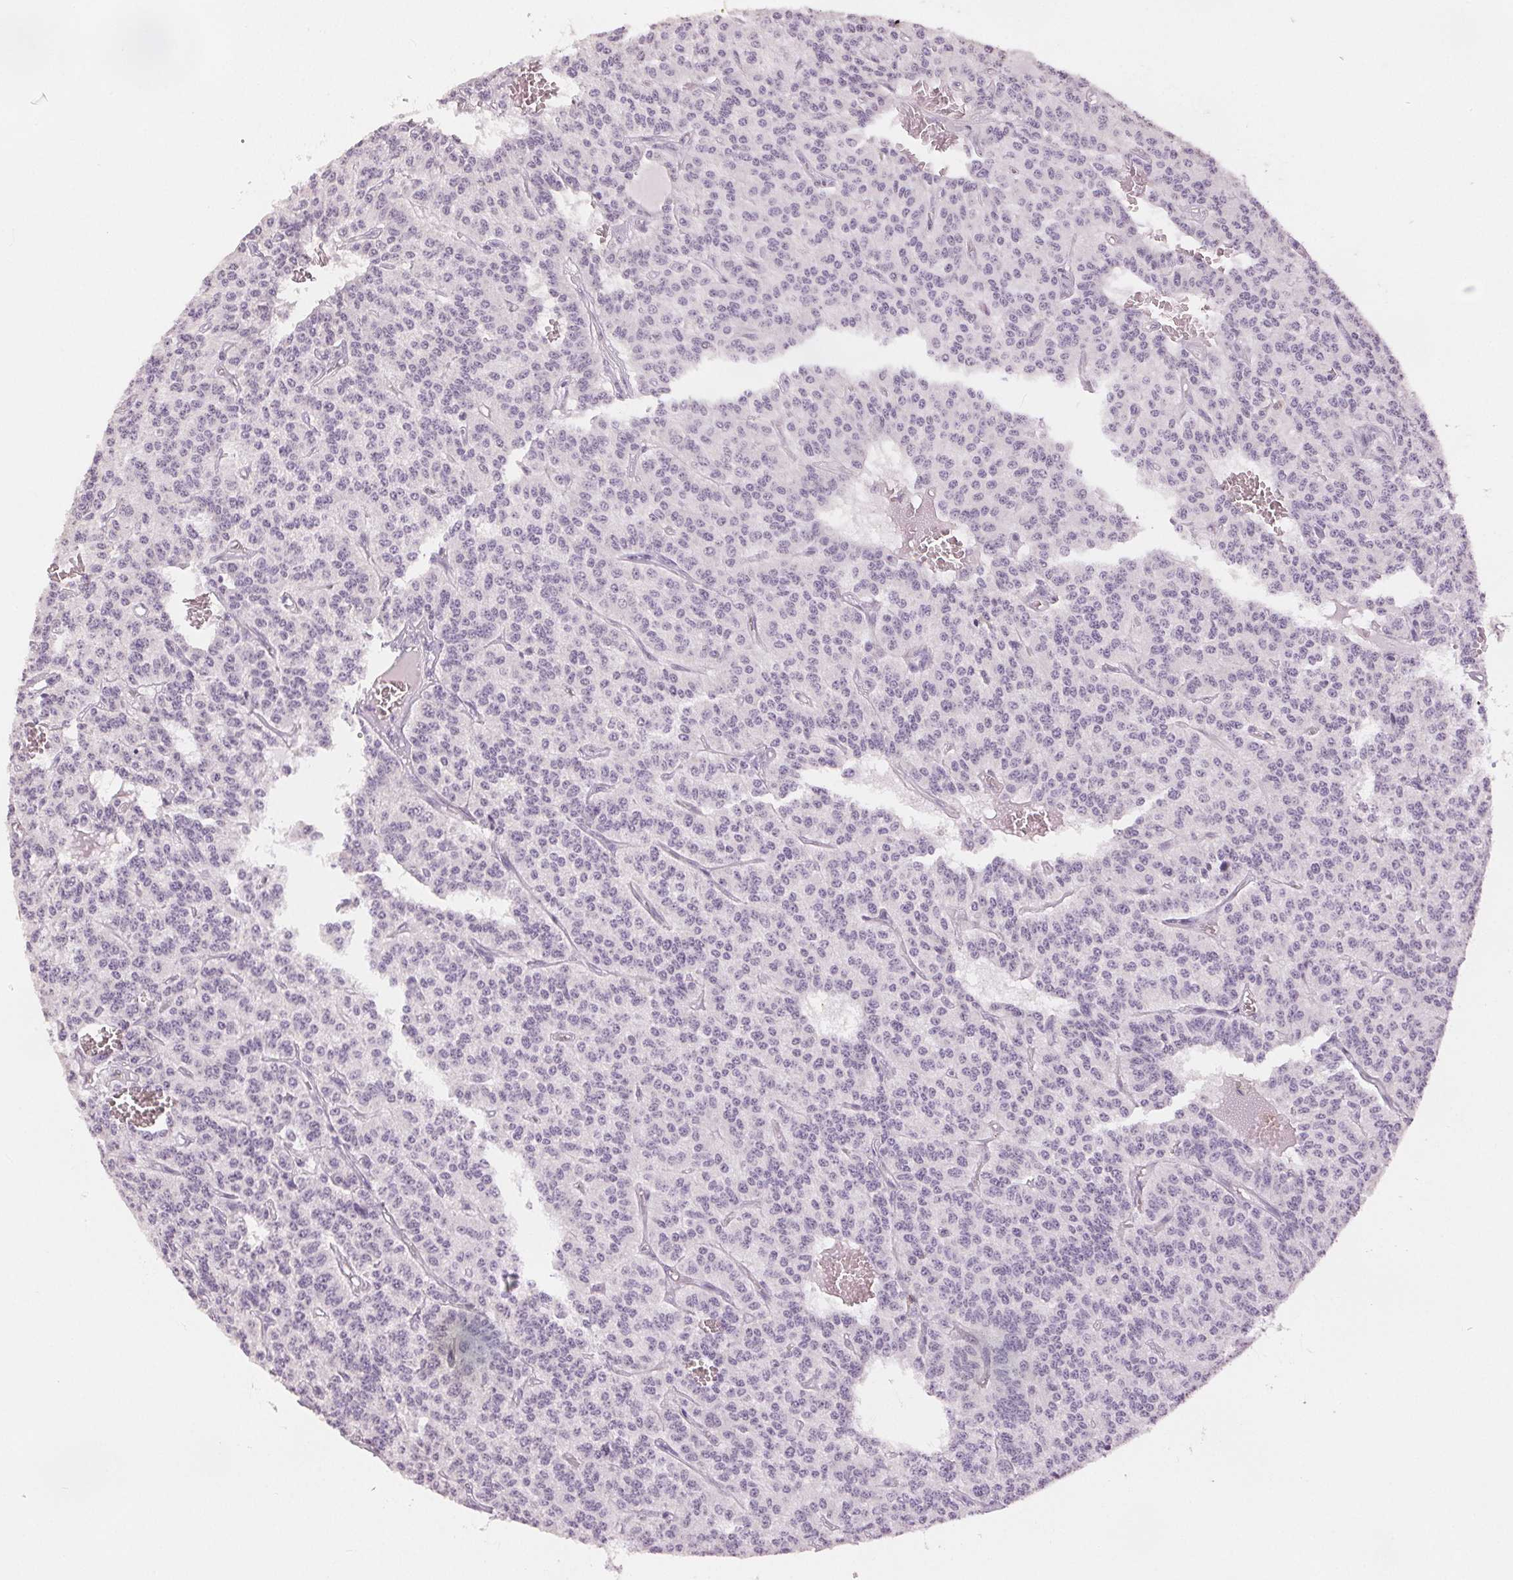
{"staining": {"intensity": "negative", "quantity": "none", "location": "none"}, "tissue": "carcinoid", "cell_type": "Tumor cells", "image_type": "cancer", "snomed": [{"axis": "morphology", "description": "Carcinoid, malignant, NOS"}, {"axis": "topography", "description": "Lung"}], "caption": "A histopathology image of carcinoid stained for a protein exhibits no brown staining in tumor cells.", "gene": "SLC27A5", "patient": {"sex": "female", "age": 71}}